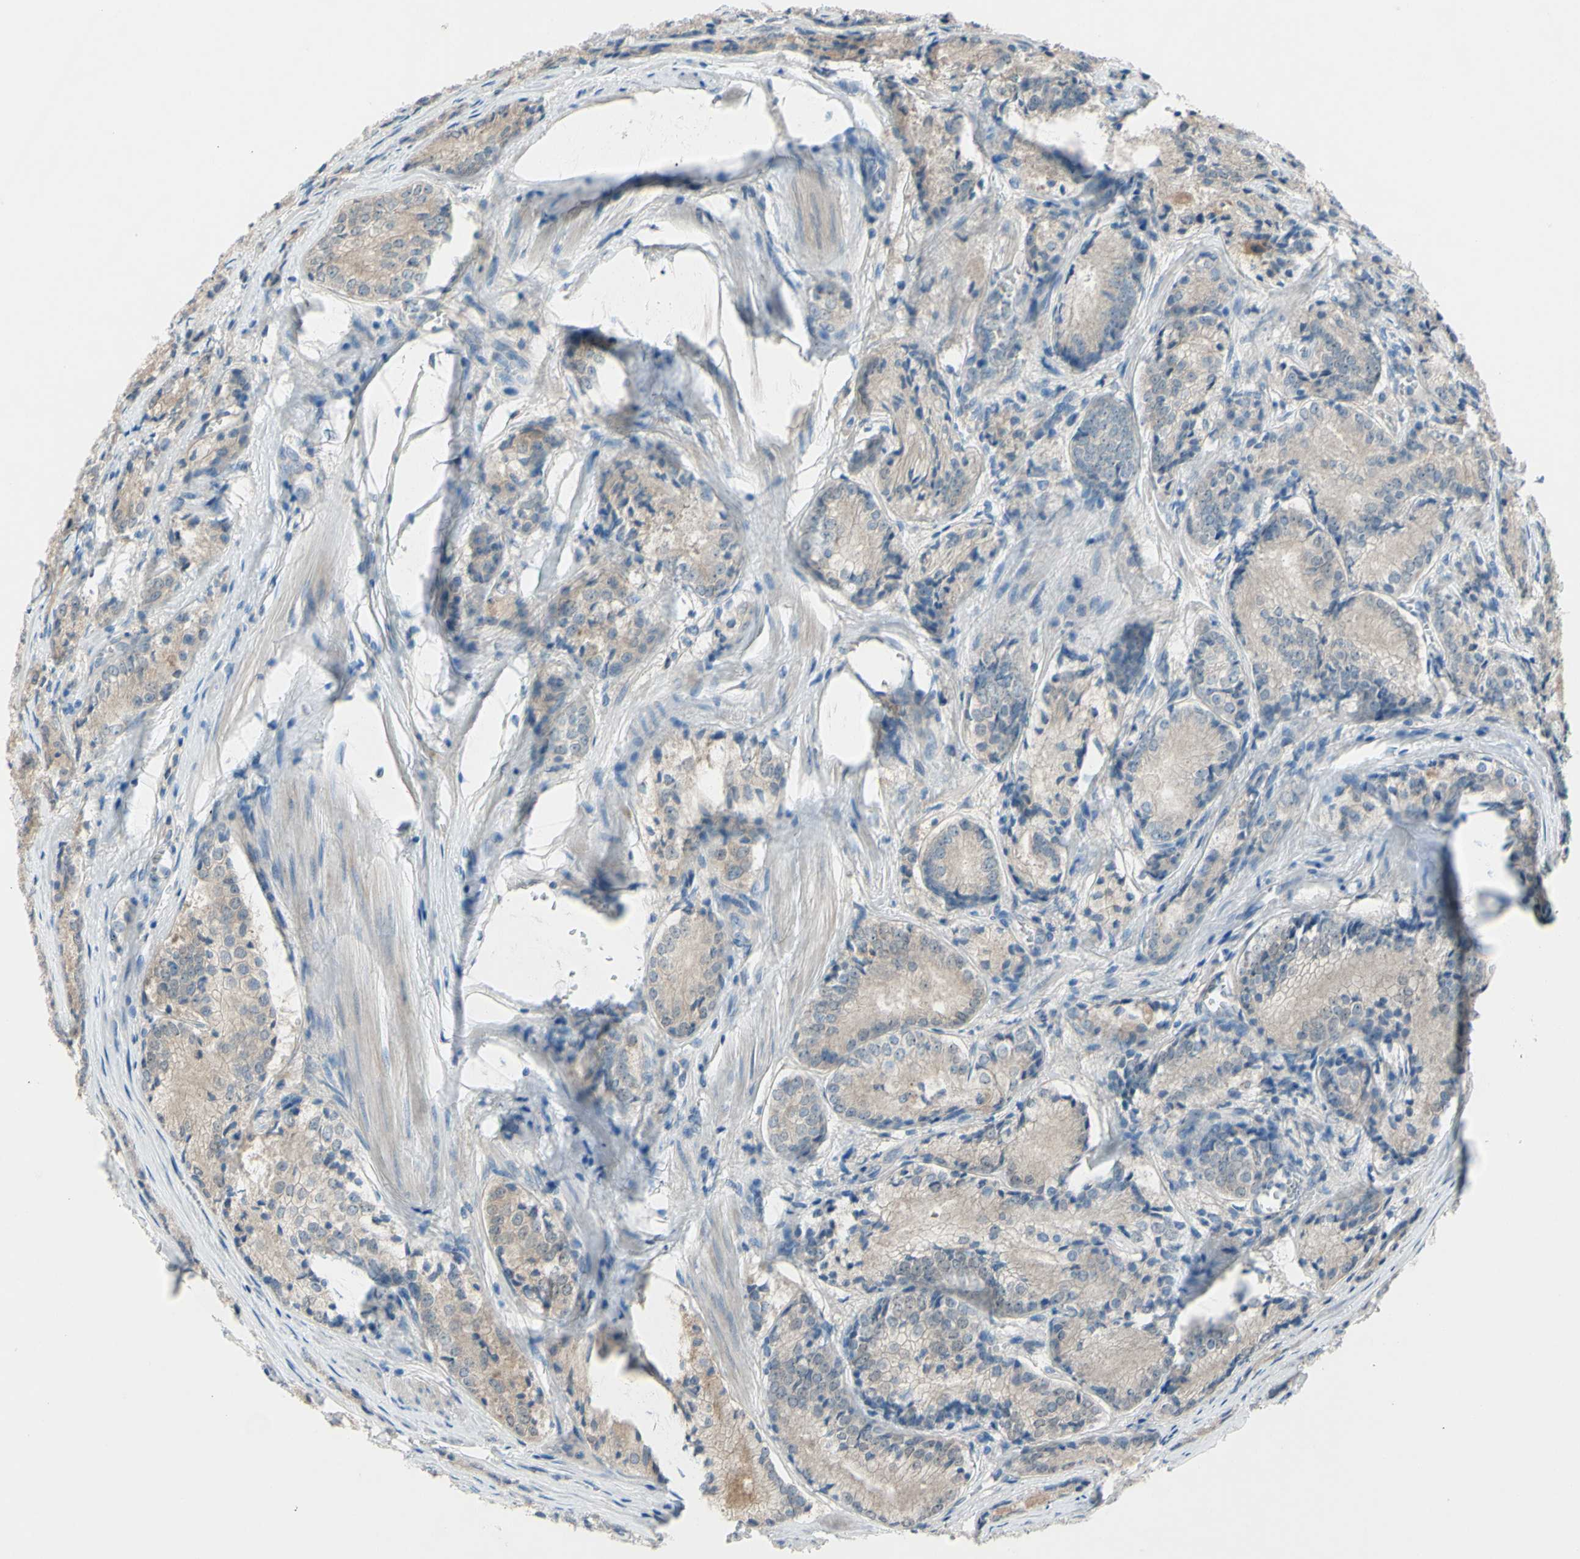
{"staining": {"intensity": "weak", "quantity": ">75%", "location": "cytoplasmic/membranous"}, "tissue": "prostate cancer", "cell_type": "Tumor cells", "image_type": "cancer", "snomed": [{"axis": "morphology", "description": "Adenocarcinoma, Low grade"}, {"axis": "topography", "description": "Prostate"}], "caption": "There is low levels of weak cytoplasmic/membranous expression in tumor cells of prostate cancer (adenocarcinoma (low-grade)), as demonstrated by immunohistochemical staining (brown color).", "gene": "ATRN", "patient": {"sex": "male", "age": 60}}